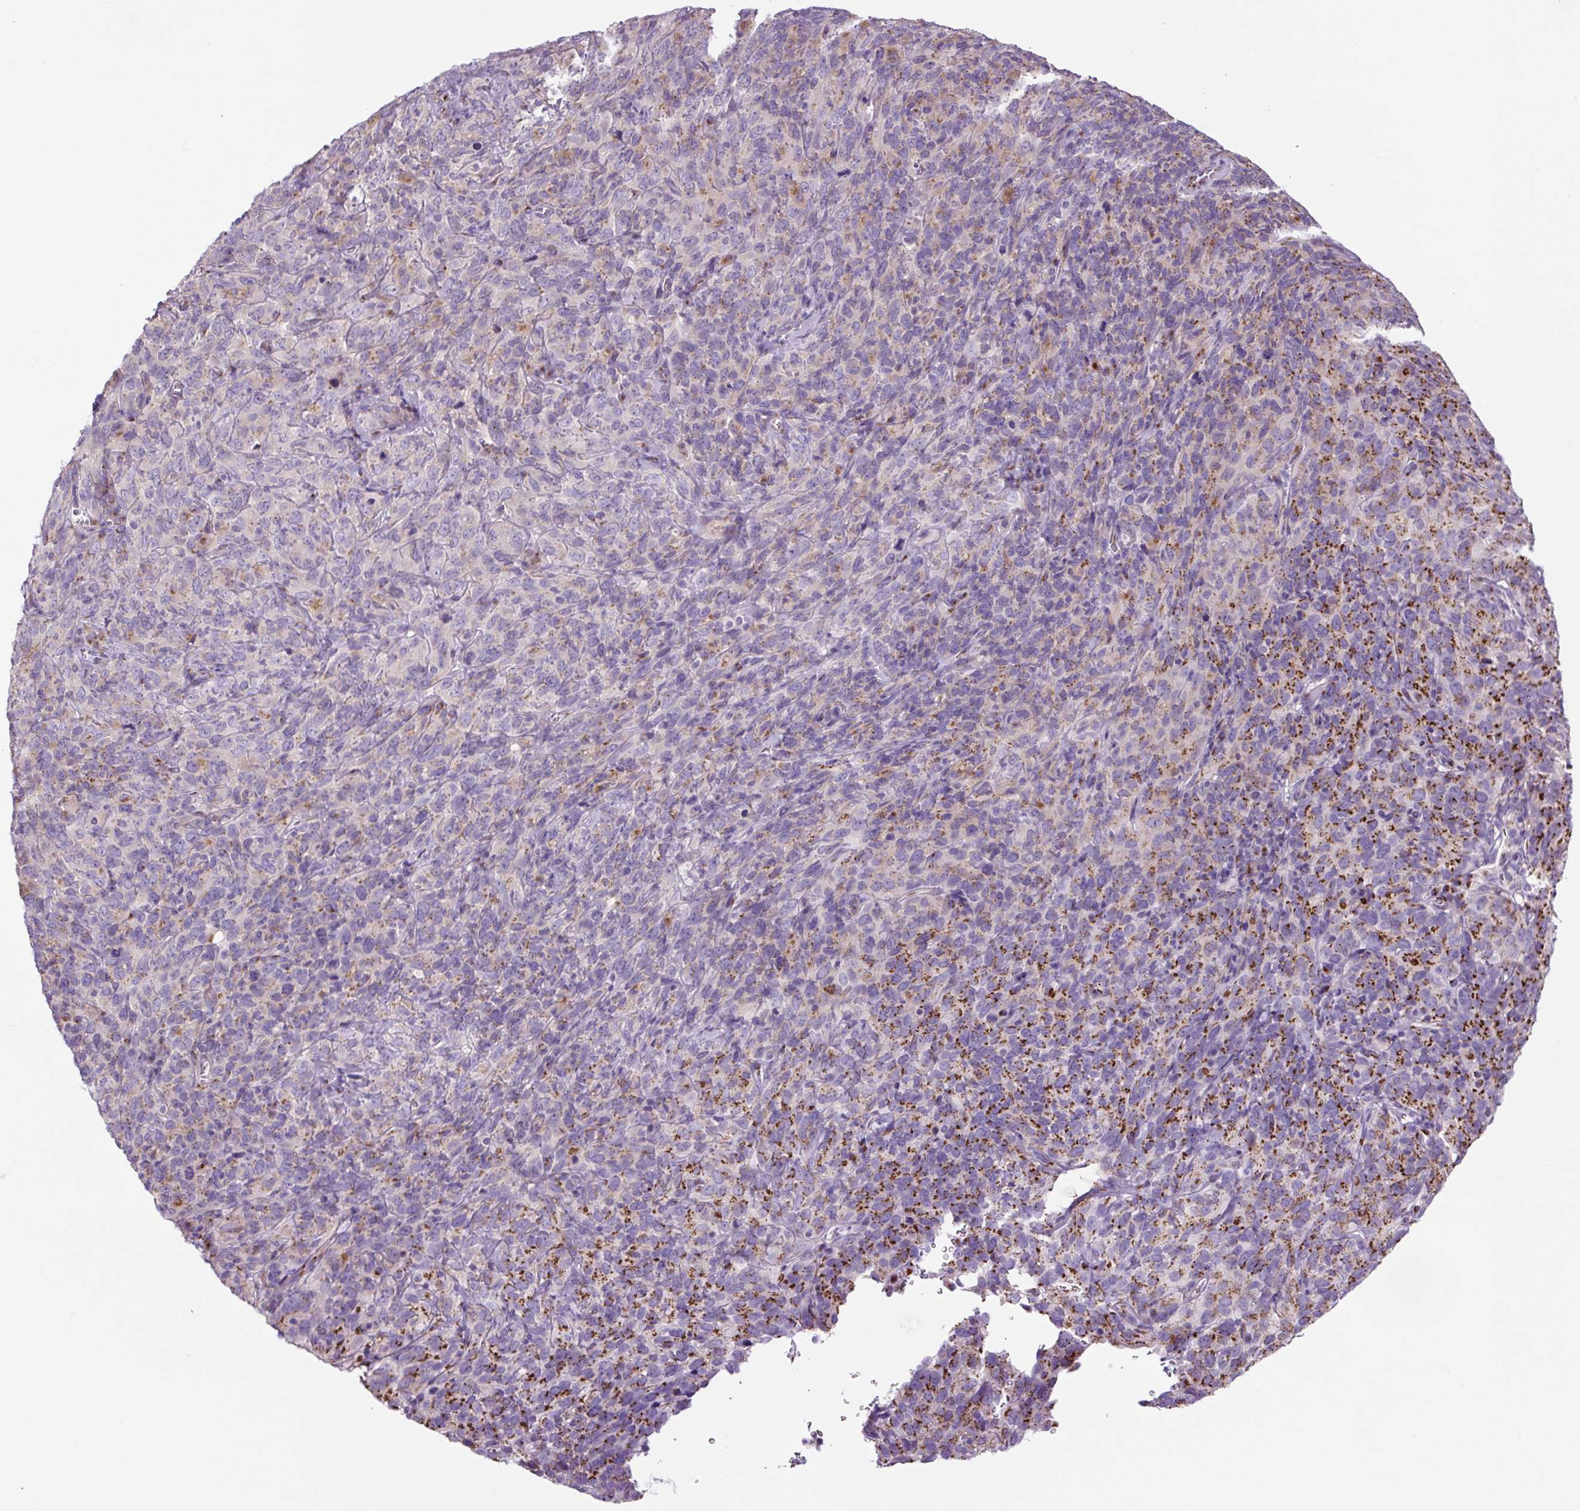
{"staining": {"intensity": "strong", "quantity": "<25%", "location": "cytoplasmic/membranous"}, "tissue": "cervical cancer", "cell_type": "Tumor cells", "image_type": "cancer", "snomed": [{"axis": "morphology", "description": "Squamous cell carcinoma, NOS"}, {"axis": "topography", "description": "Cervix"}], "caption": "Immunohistochemistry (IHC) (DAB) staining of human cervical cancer reveals strong cytoplasmic/membranous protein staining in about <25% of tumor cells. Immunohistochemistry stains the protein of interest in brown and the nuclei are stained blue.", "gene": "GORASP1", "patient": {"sex": "female", "age": 51}}